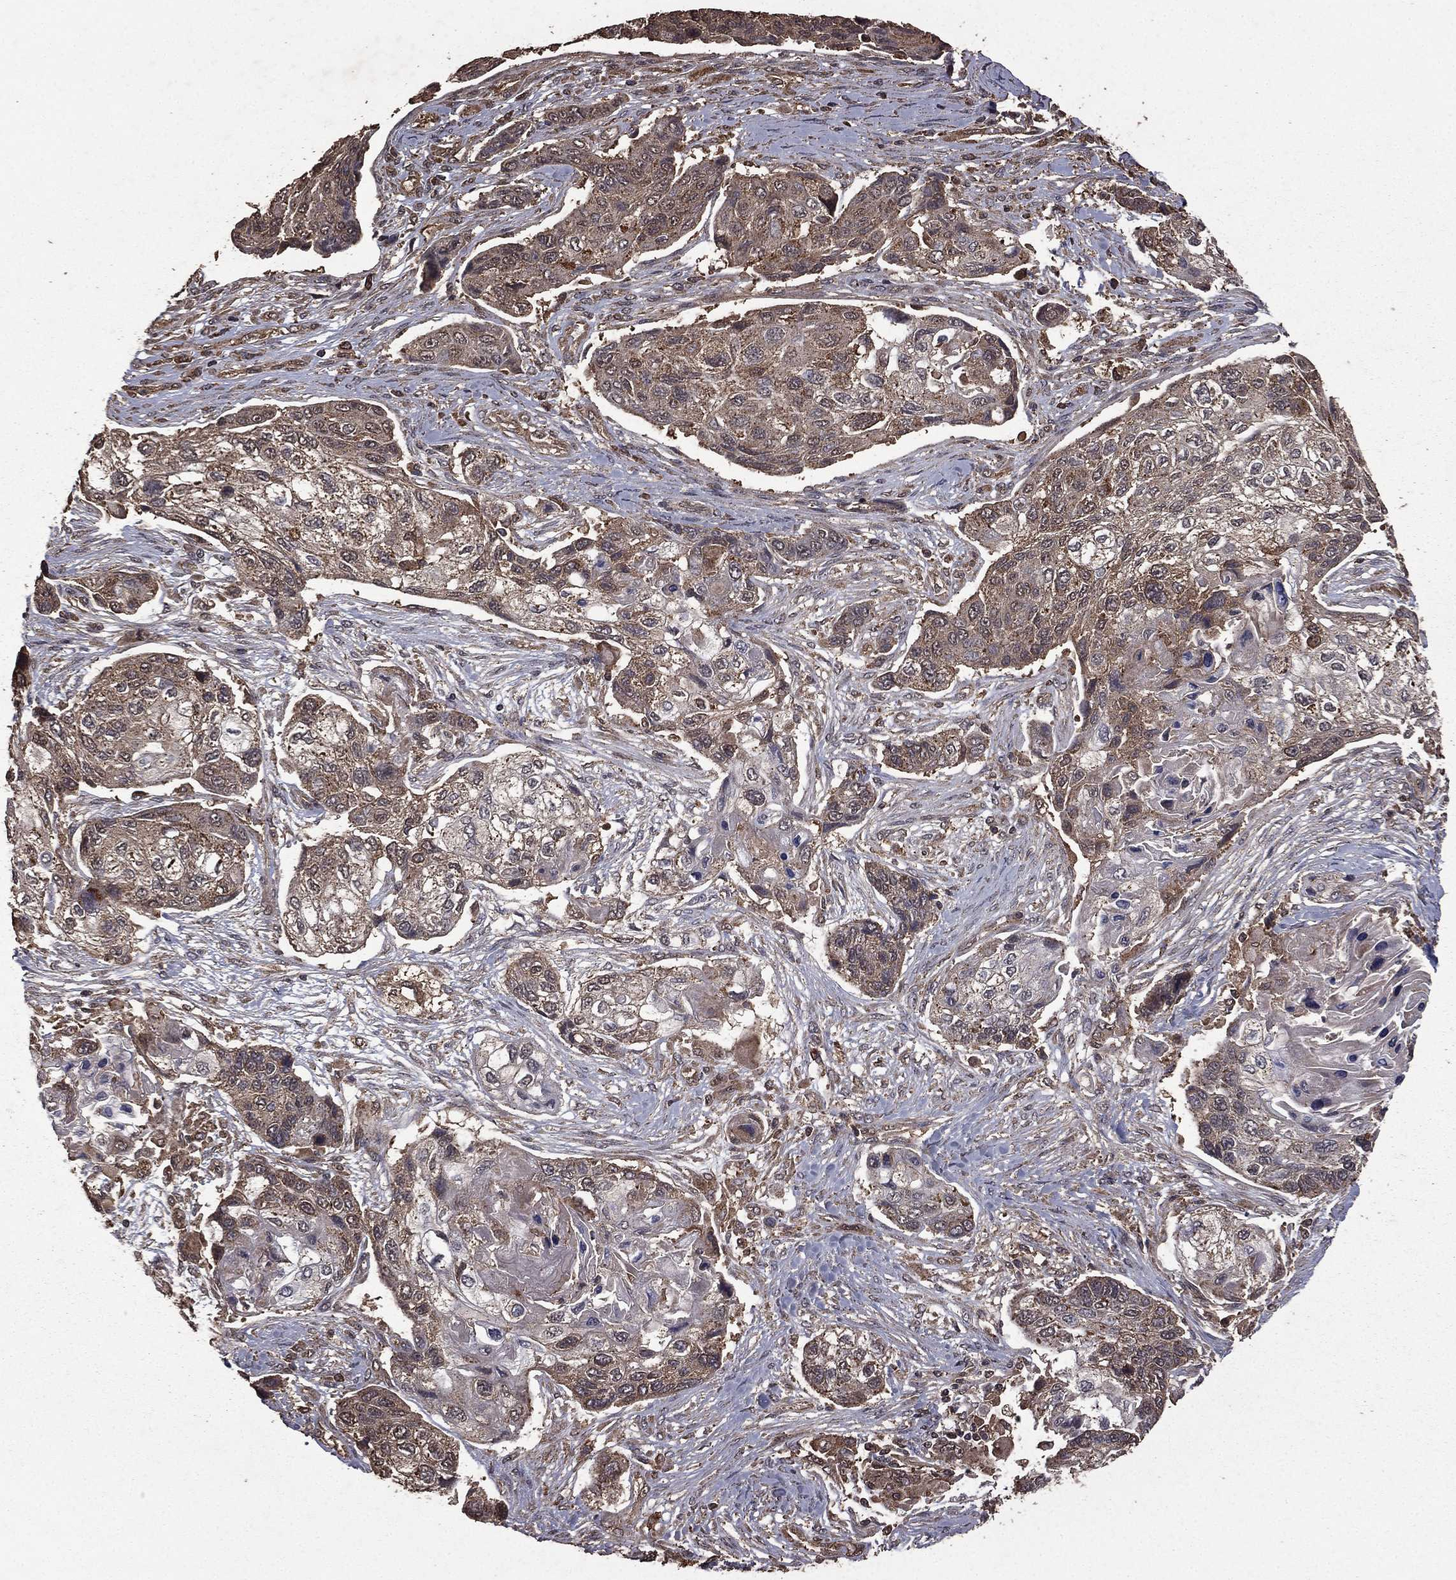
{"staining": {"intensity": "weak", "quantity": "25%-75%", "location": "cytoplasmic/membranous"}, "tissue": "lung cancer", "cell_type": "Tumor cells", "image_type": "cancer", "snomed": [{"axis": "morphology", "description": "Squamous cell carcinoma, NOS"}, {"axis": "topography", "description": "Lung"}], "caption": "Immunohistochemical staining of lung cancer exhibits low levels of weak cytoplasmic/membranous positivity in approximately 25%-75% of tumor cells.", "gene": "BIRC6", "patient": {"sex": "male", "age": 69}}